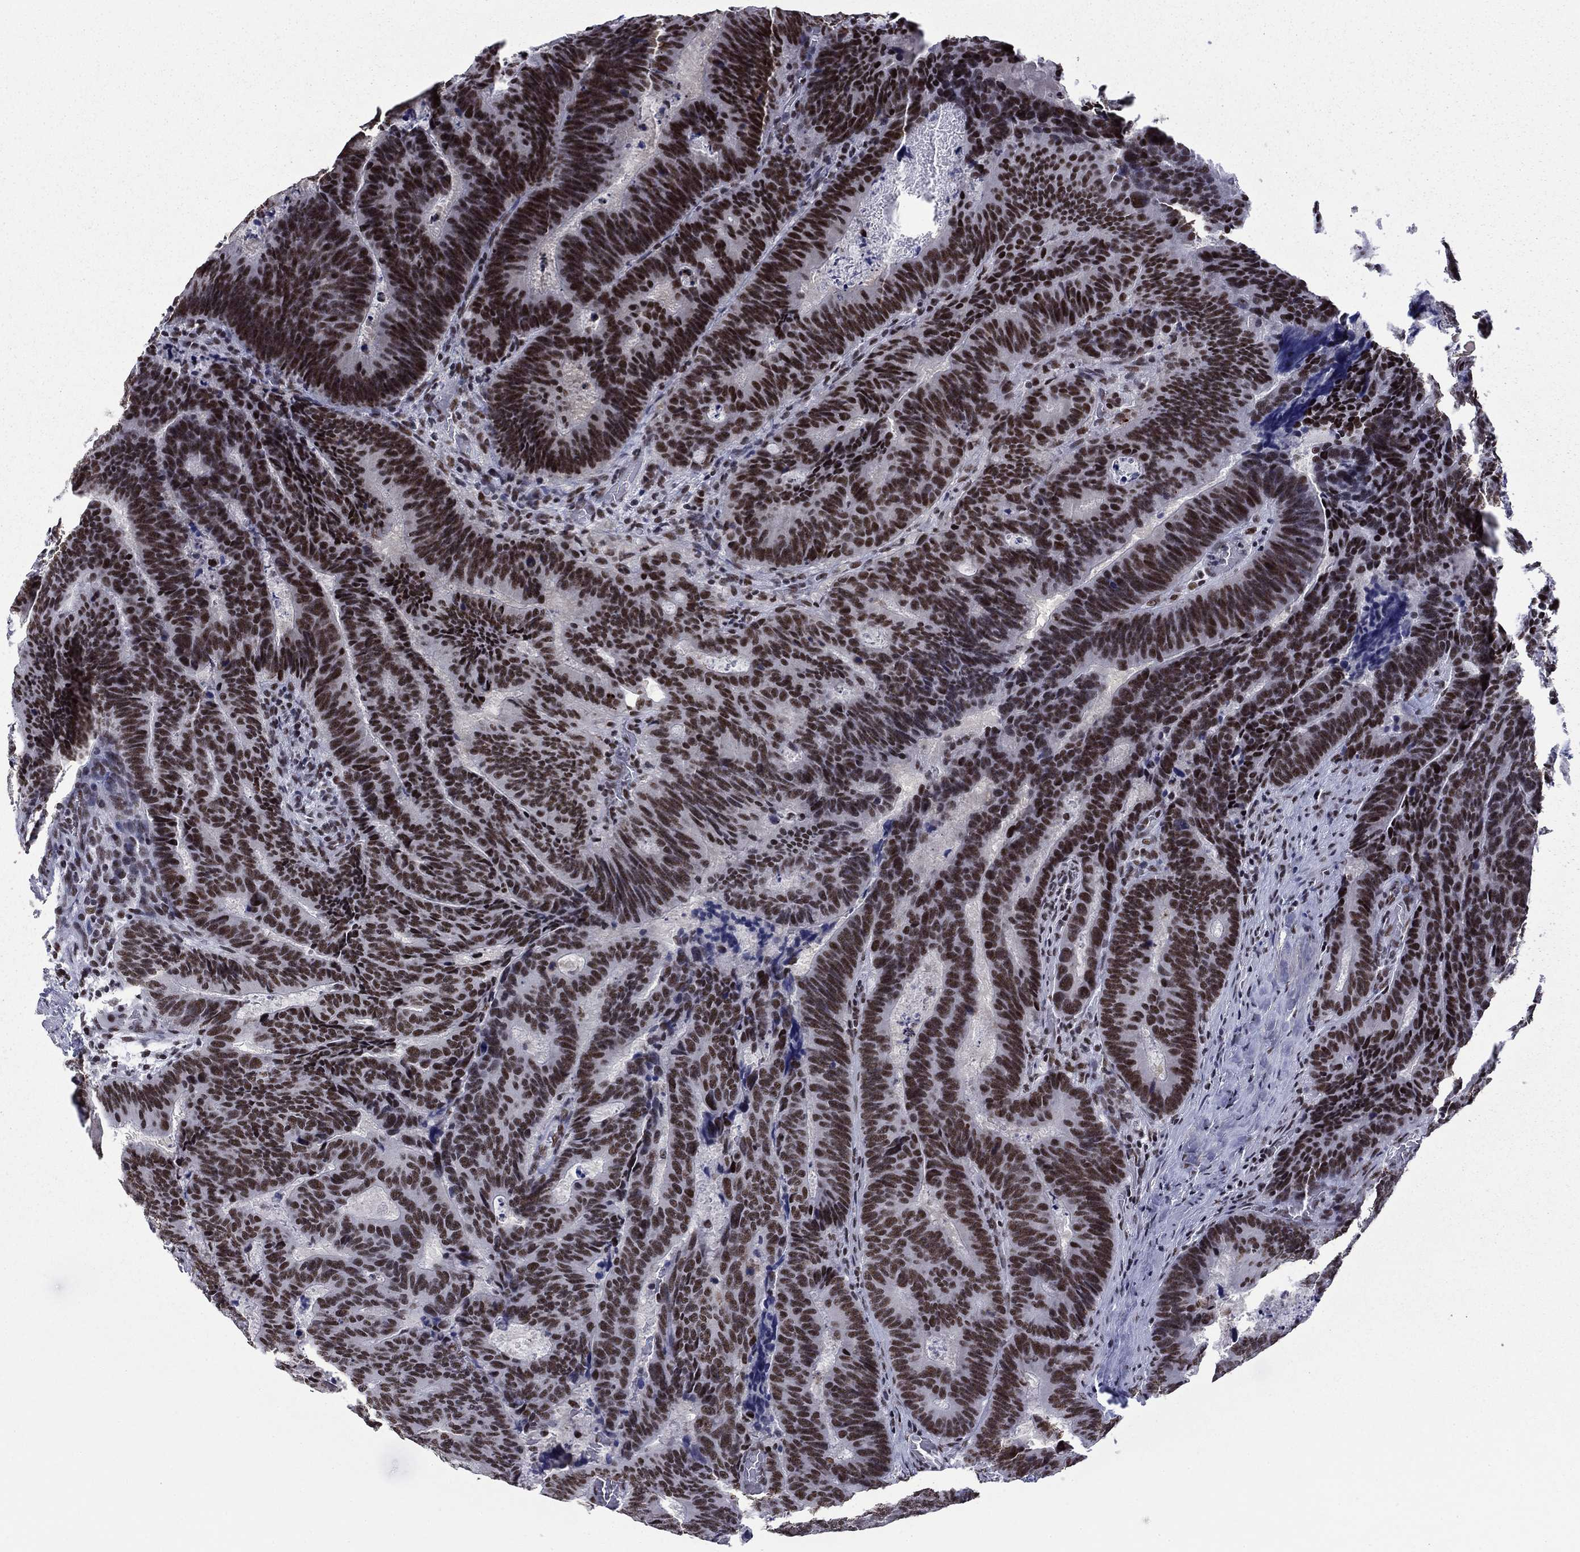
{"staining": {"intensity": "strong", "quantity": ">75%", "location": "nuclear"}, "tissue": "colorectal cancer", "cell_type": "Tumor cells", "image_type": "cancer", "snomed": [{"axis": "morphology", "description": "Adenocarcinoma, NOS"}, {"axis": "topography", "description": "Colon"}], "caption": "DAB (3,3'-diaminobenzidine) immunohistochemical staining of colorectal cancer exhibits strong nuclear protein positivity in approximately >75% of tumor cells.", "gene": "ETV5", "patient": {"sex": "female", "age": 82}}